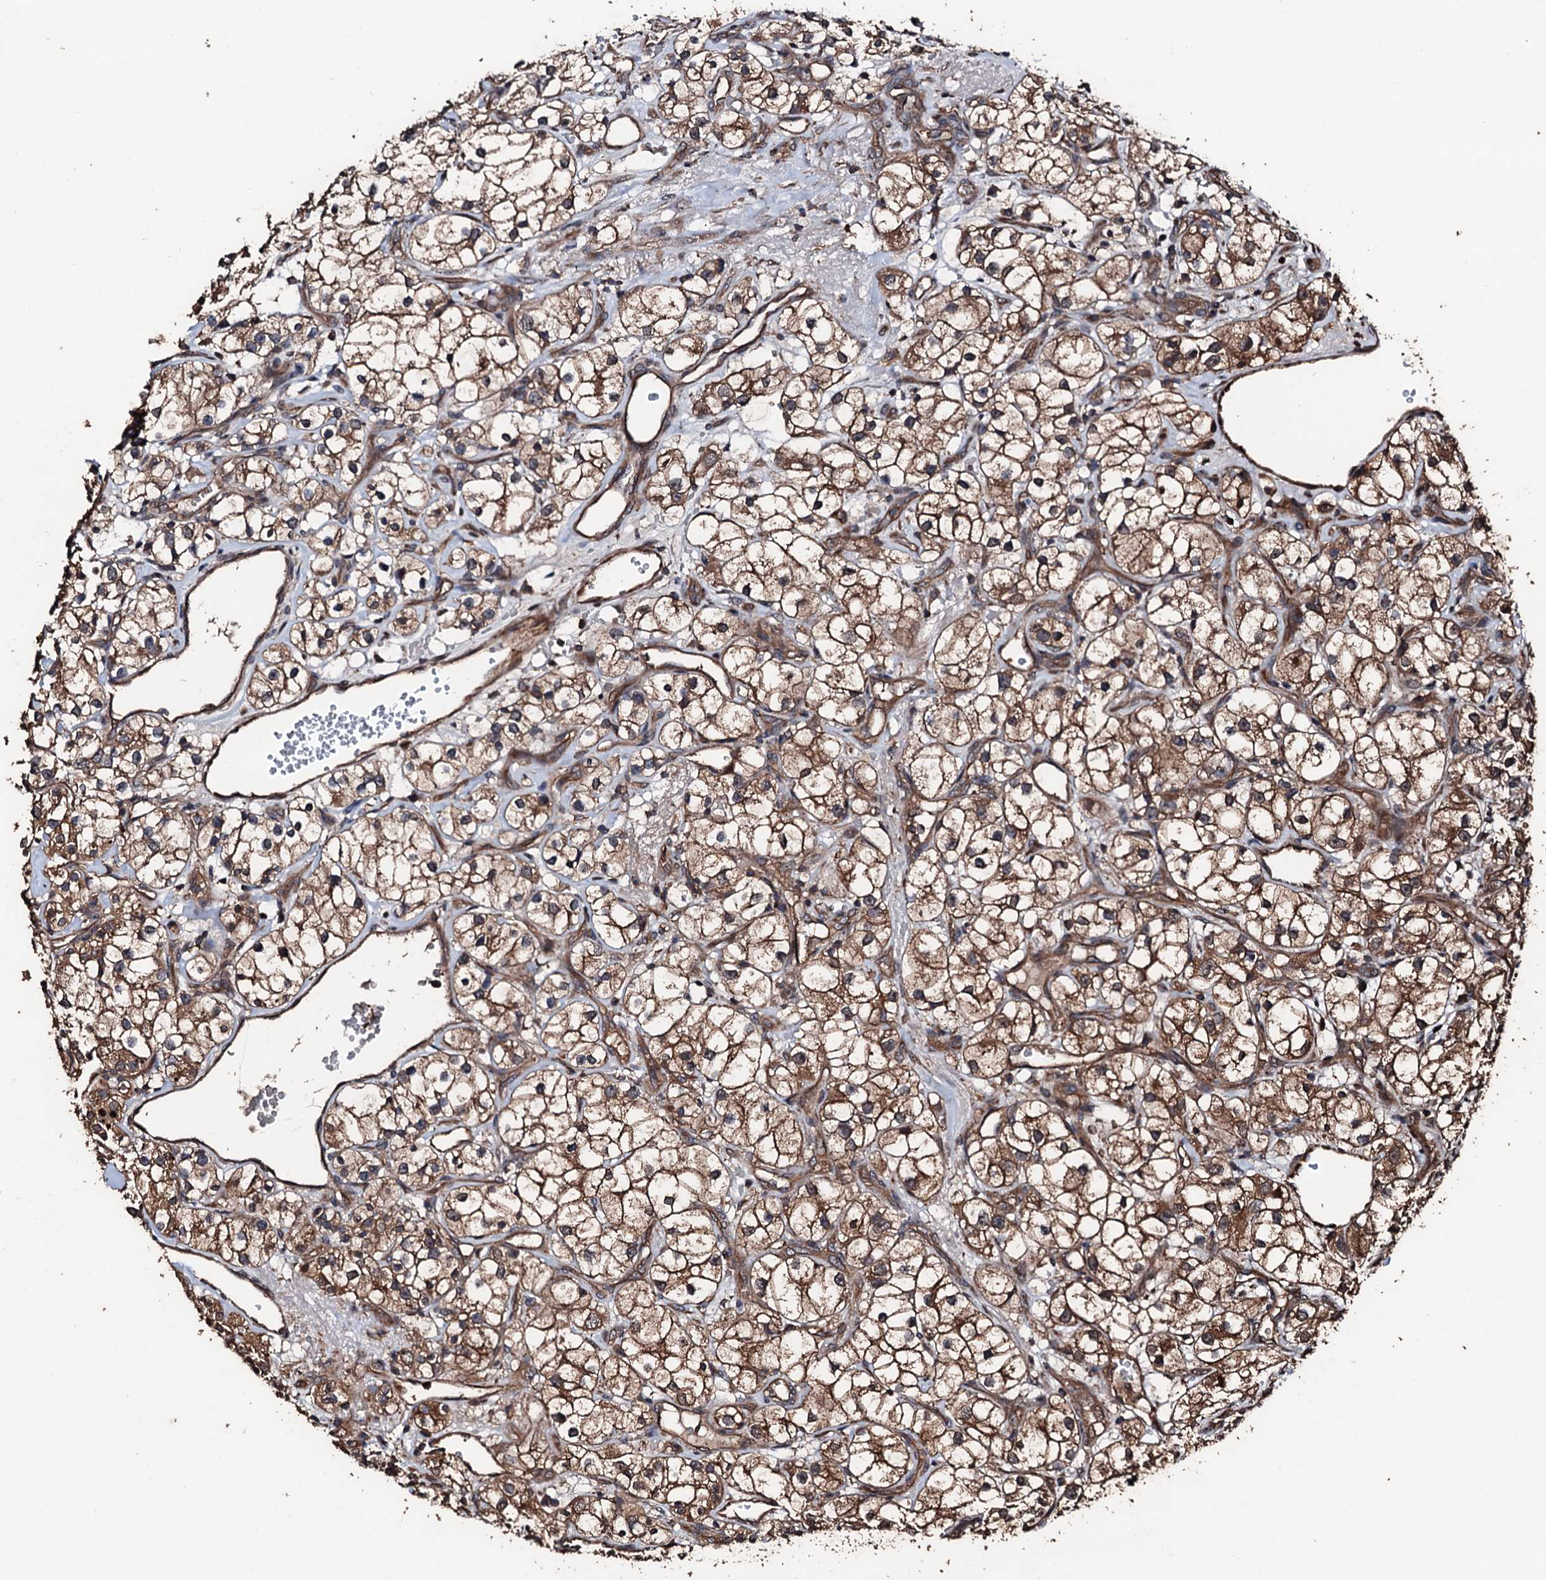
{"staining": {"intensity": "moderate", "quantity": ">75%", "location": "cytoplasmic/membranous"}, "tissue": "renal cancer", "cell_type": "Tumor cells", "image_type": "cancer", "snomed": [{"axis": "morphology", "description": "Adenocarcinoma, NOS"}, {"axis": "topography", "description": "Kidney"}], "caption": "DAB immunohistochemical staining of human renal cancer (adenocarcinoma) shows moderate cytoplasmic/membranous protein staining in about >75% of tumor cells. The protein of interest is stained brown, and the nuclei are stained in blue (DAB IHC with brightfield microscopy, high magnification).", "gene": "KIF18A", "patient": {"sex": "male", "age": 77}}